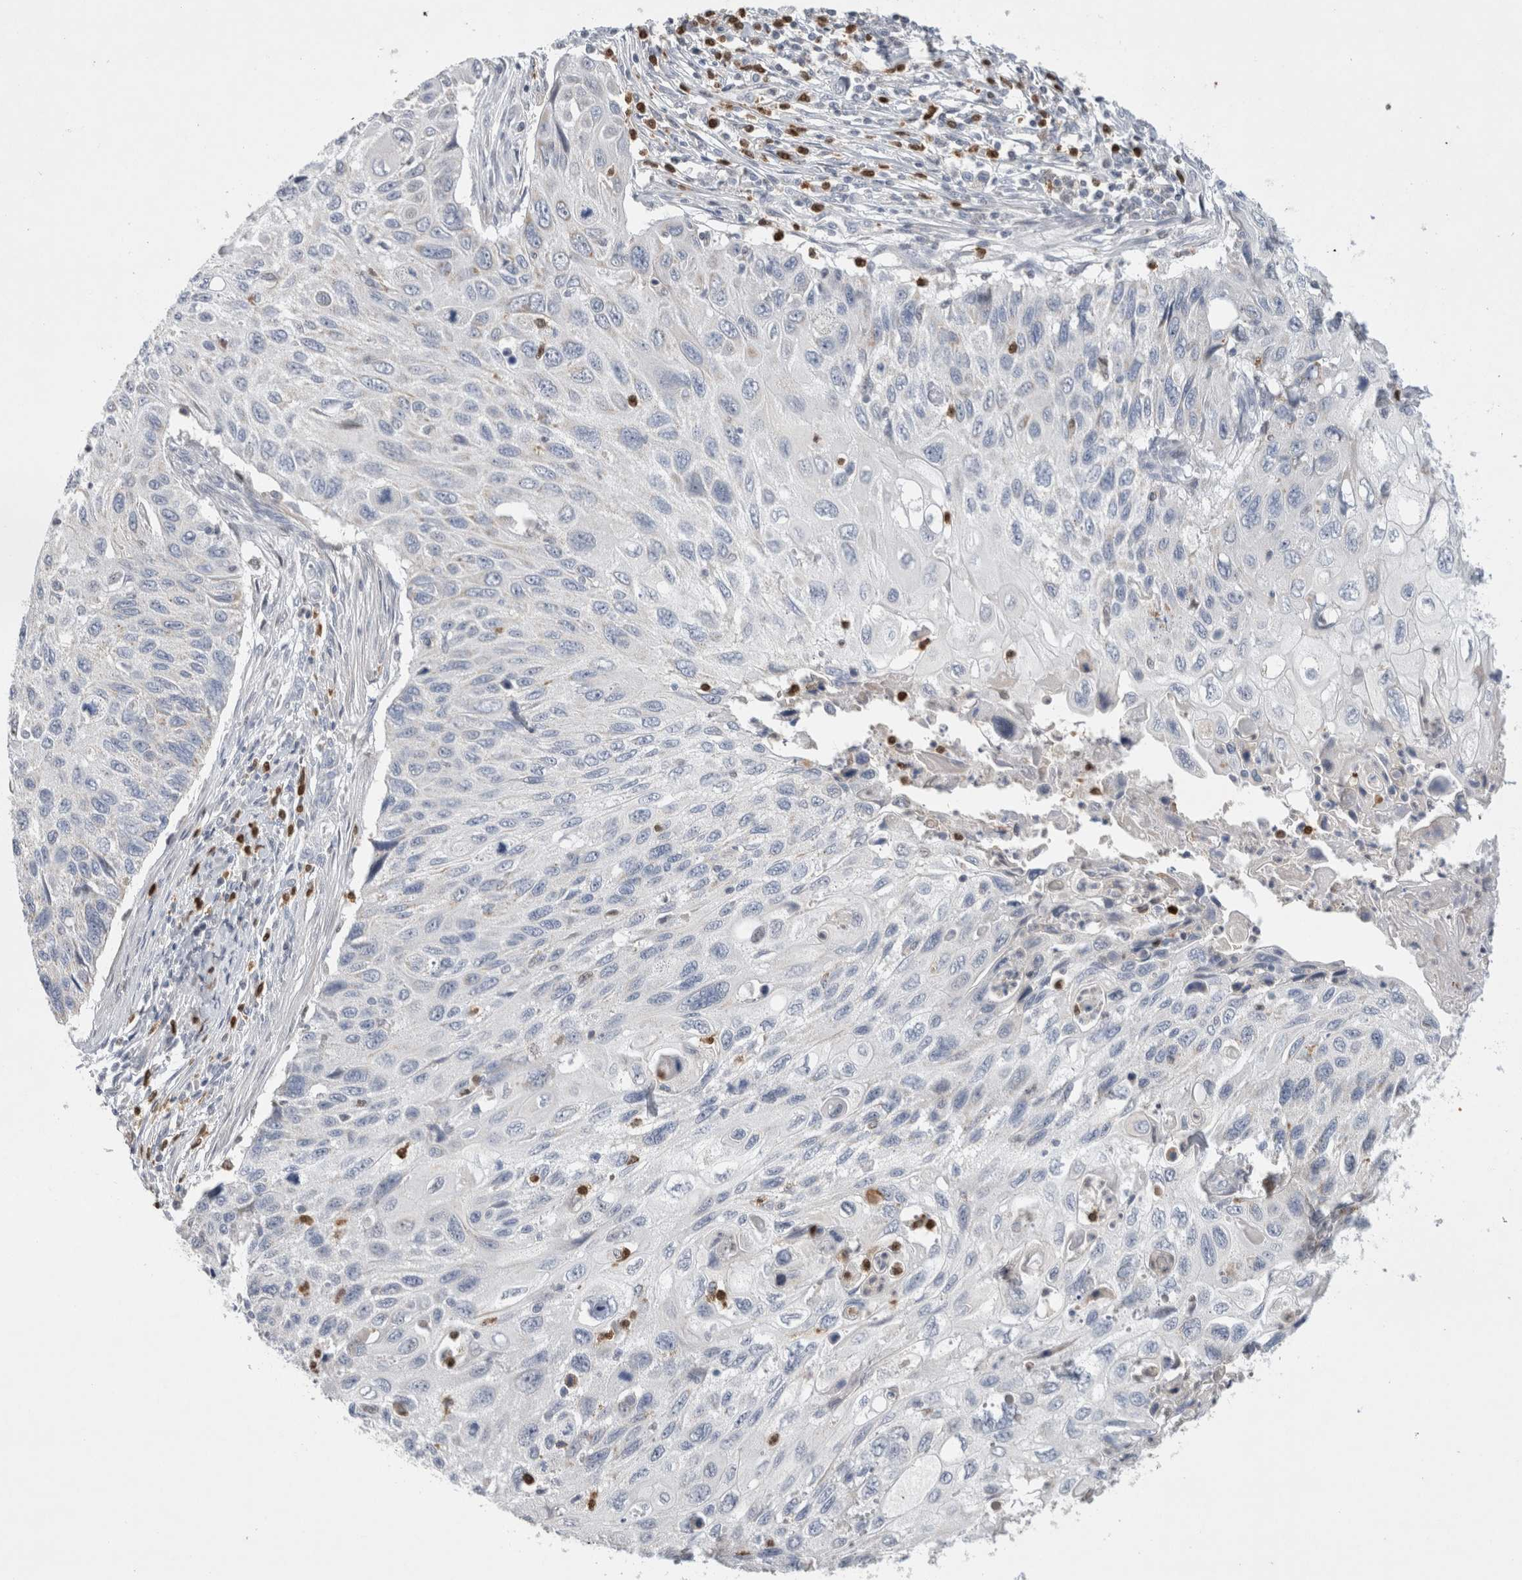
{"staining": {"intensity": "negative", "quantity": "none", "location": "none"}, "tissue": "cervical cancer", "cell_type": "Tumor cells", "image_type": "cancer", "snomed": [{"axis": "morphology", "description": "Squamous cell carcinoma, NOS"}, {"axis": "topography", "description": "Cervix"}], "caption": "Squamous cell carcinoma (cervical) was stained to show a protein in brown. There is no significant staining in tumor cells. (Immunohistochemistry (ihc), brightfield microscopy, high magnification).", "gene": "AGMAT", "patient": {"sex": "female", "age": 70}}